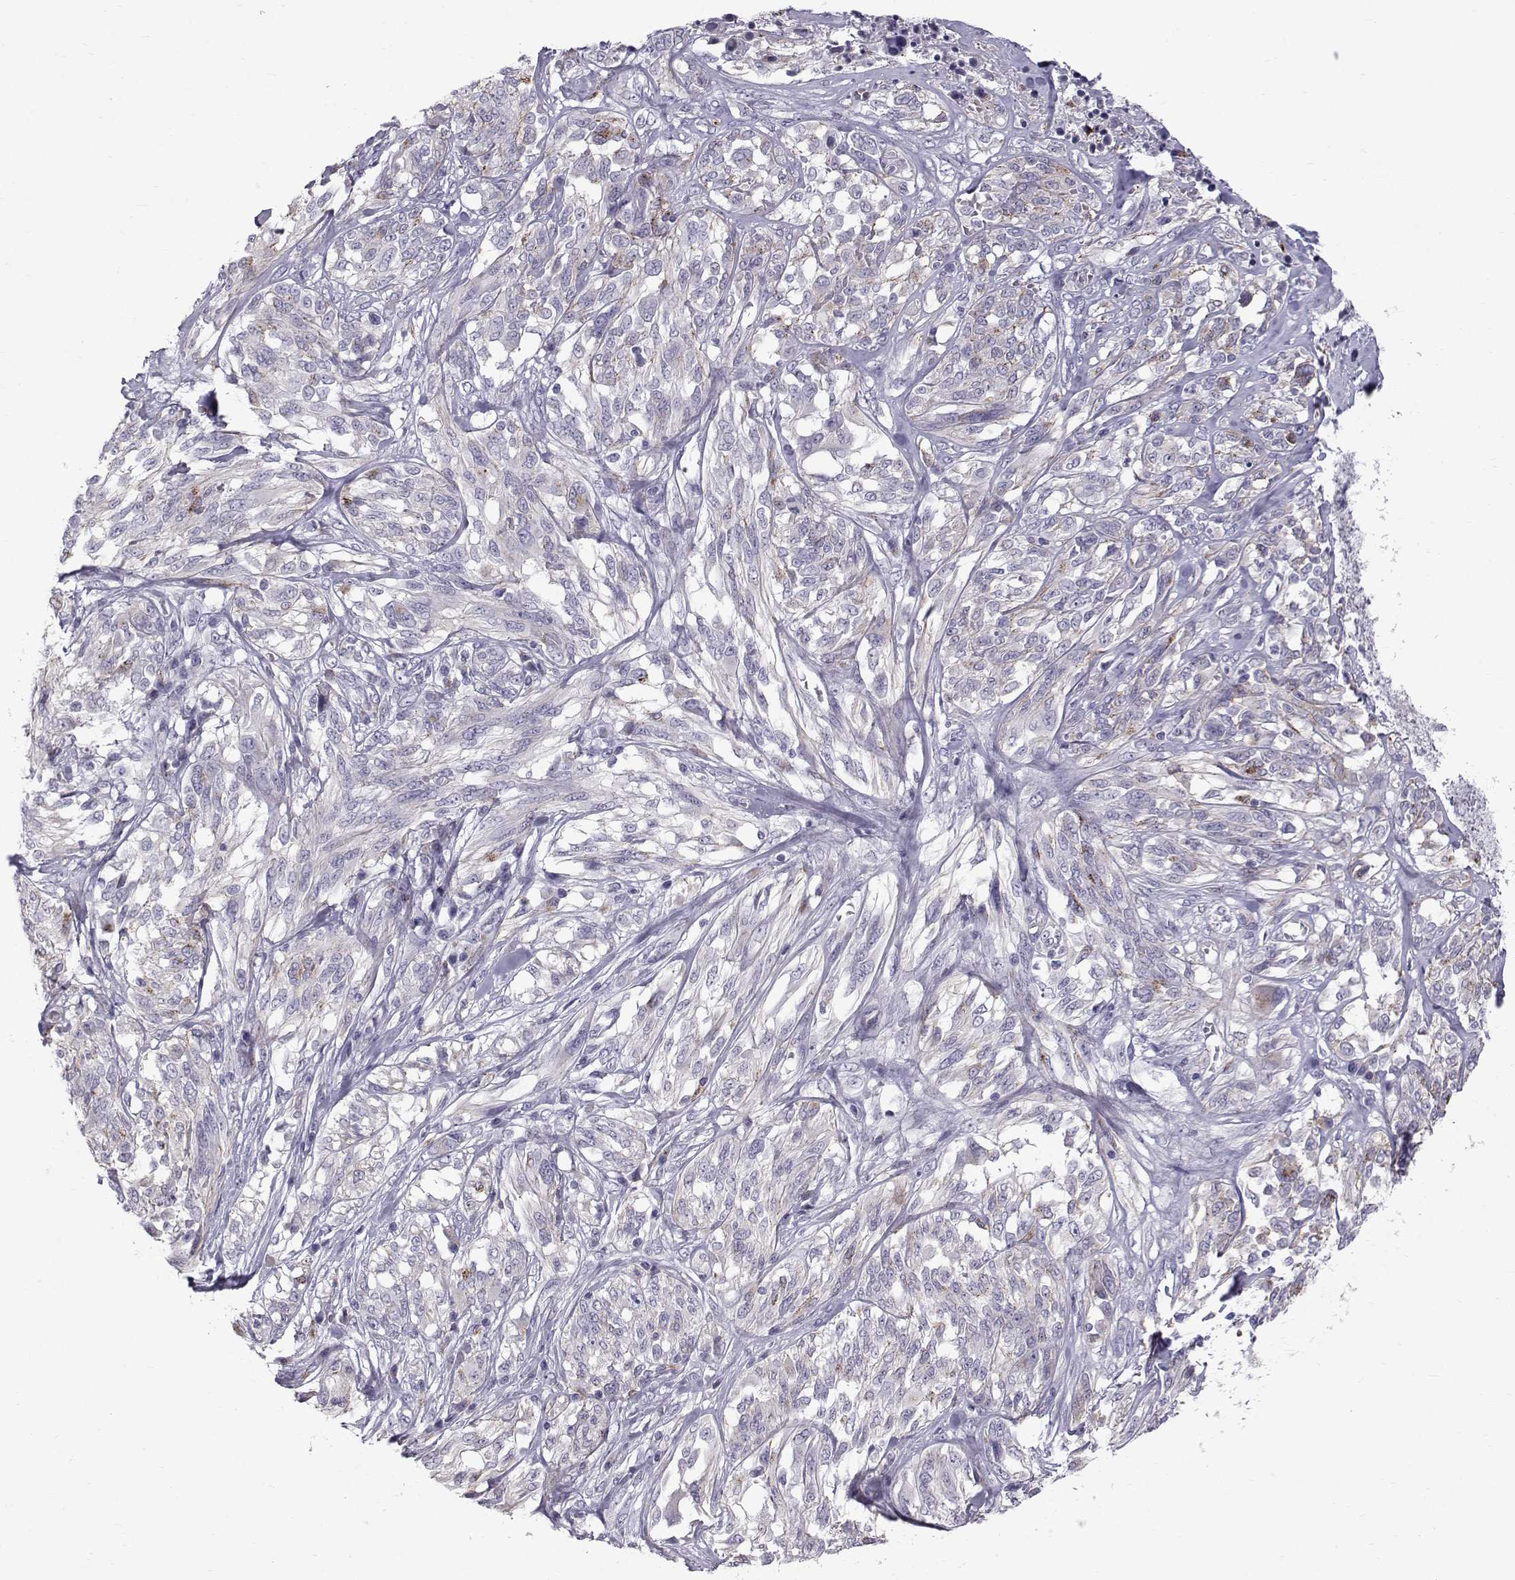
{"staining": {"intensity": "negative", "quantity": "none", "location": "none"}, "tissue": "melanoma", "cell_type": "Tumor cells", "image_type": "cancer", "snomed": [{"axis": "morphology", "description": "Malignant melanoma, NOS"}, {"axis": "topography", "description": "Skin"}], "caption": "Immunohistochemistry (IHC) image of neoplastic tissue: melanoma stained with DAB exhibits no significant protein positivity in tumor cells. The staining was performed using DAB to visualize the protein expression in brown, while the nuclei were stained in blue with hematoxylin (Magnification: 20x).", "gene": "CALCR", "patient": {"sex": "female", "age": 91}}